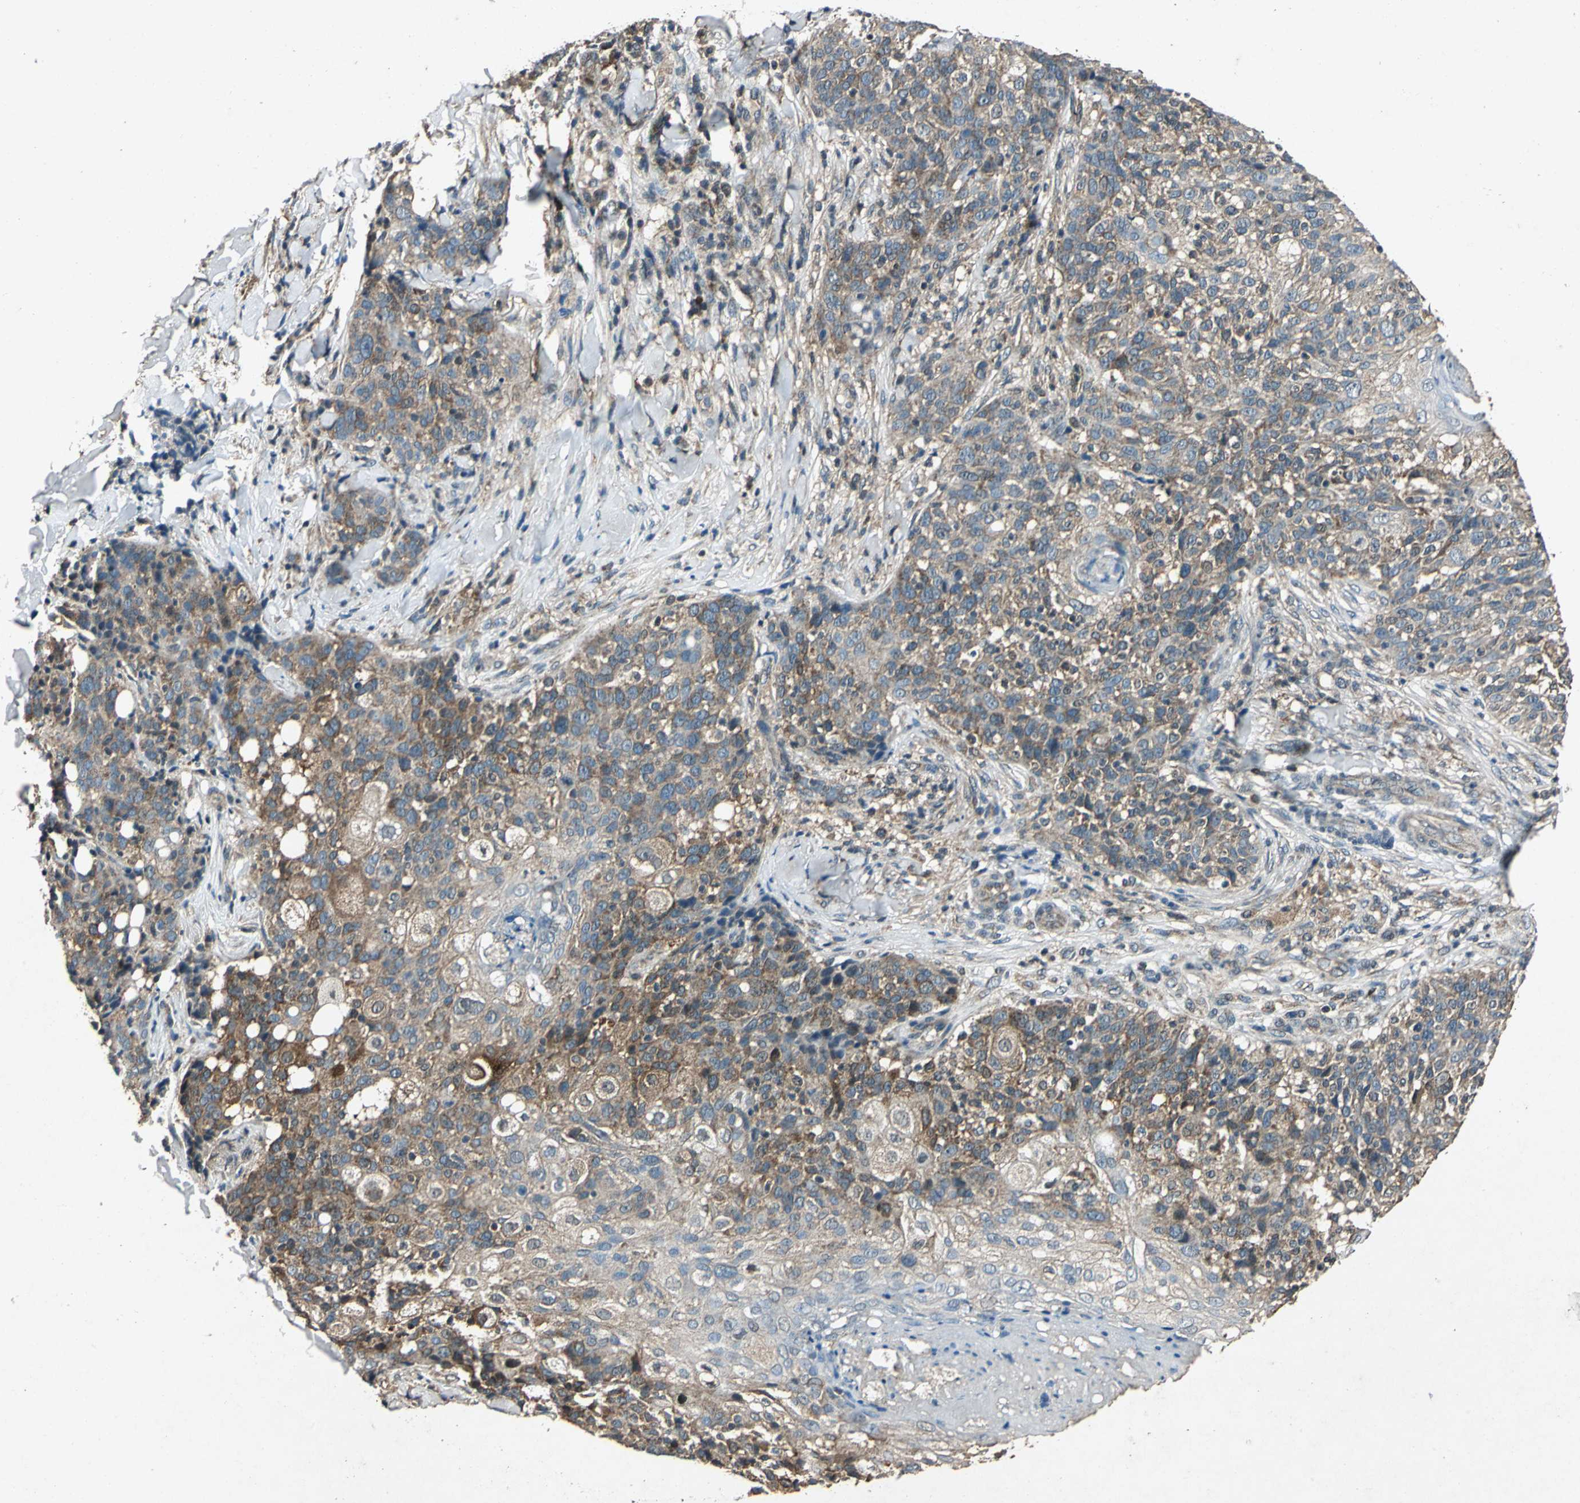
{"staining": {"intensity": "moderate", "quantity": "25%-75%", "location": "cytoplasmic/membranous"}, "tissue": "skin cancer", "cell_type": "Tumor cells", "image_type": "cancer", "snomed": [{"axis": "morphology", "description": "Normal tissue, NOS"}, {"axis": "morphology", "description": "Squamous cell carcinoma, NOS"}, {"axis": "topography", "description": "Skin"}], "caption": "Human skin cancer stained with a brown dye reveals moderate cytoplasmic/membranous positive expression in about 25%-75% of tumor cells.", "gene": "AHSA1", "patient": {"sex": "female", "age": 83}}